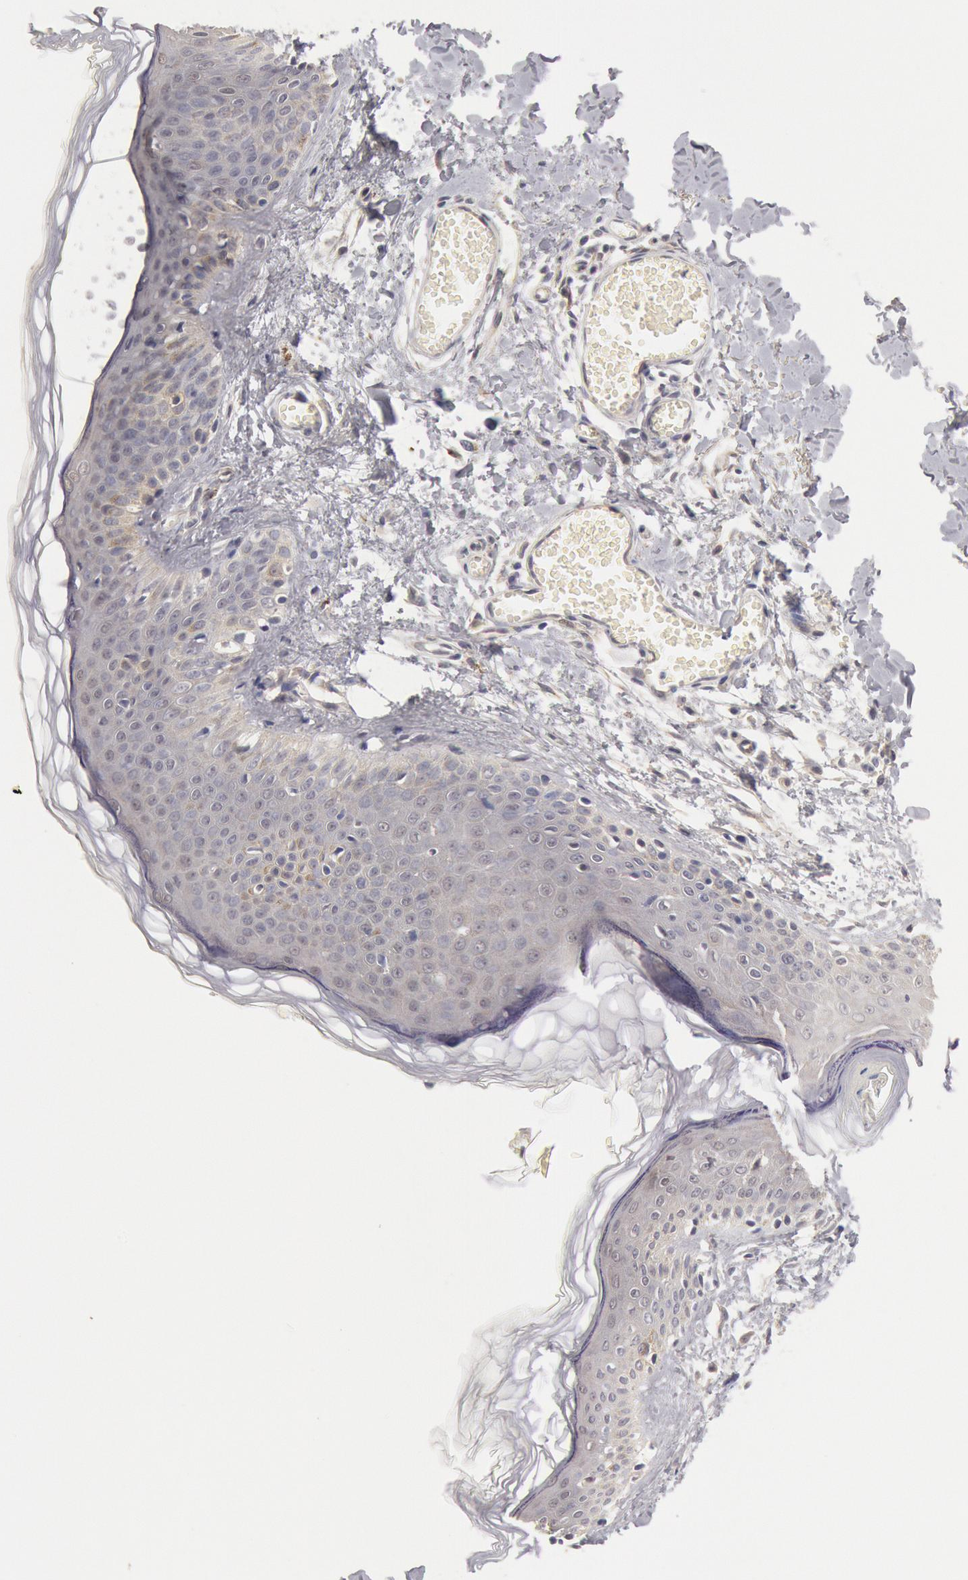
{"staining": {"intensity": "weak", "quantity": ">75%", "location": "cytoplasmic/membranous"}, "tissue": "skin", "cell_type": "Fibroblasts", "image_type": "normal", "snomed": [{"axis": "morphology", "description": "Normal tissue, NOS"}, {"axis": "morphology", "description": "Sarcoma, NOS"}, {"axis": "topography", "description": "Skin"}, {"axis": "topography", "description": "Soft tissue"}], "caption": "A brown stain labels weak cytoplasmic/membranous expression of a protein in fibroblasts of benign human skin. (Brightfield microscopy of DAB IHC at high magnification).", "gene": "DNAJA1", "patient": {"sex": "female", "age": 51}}